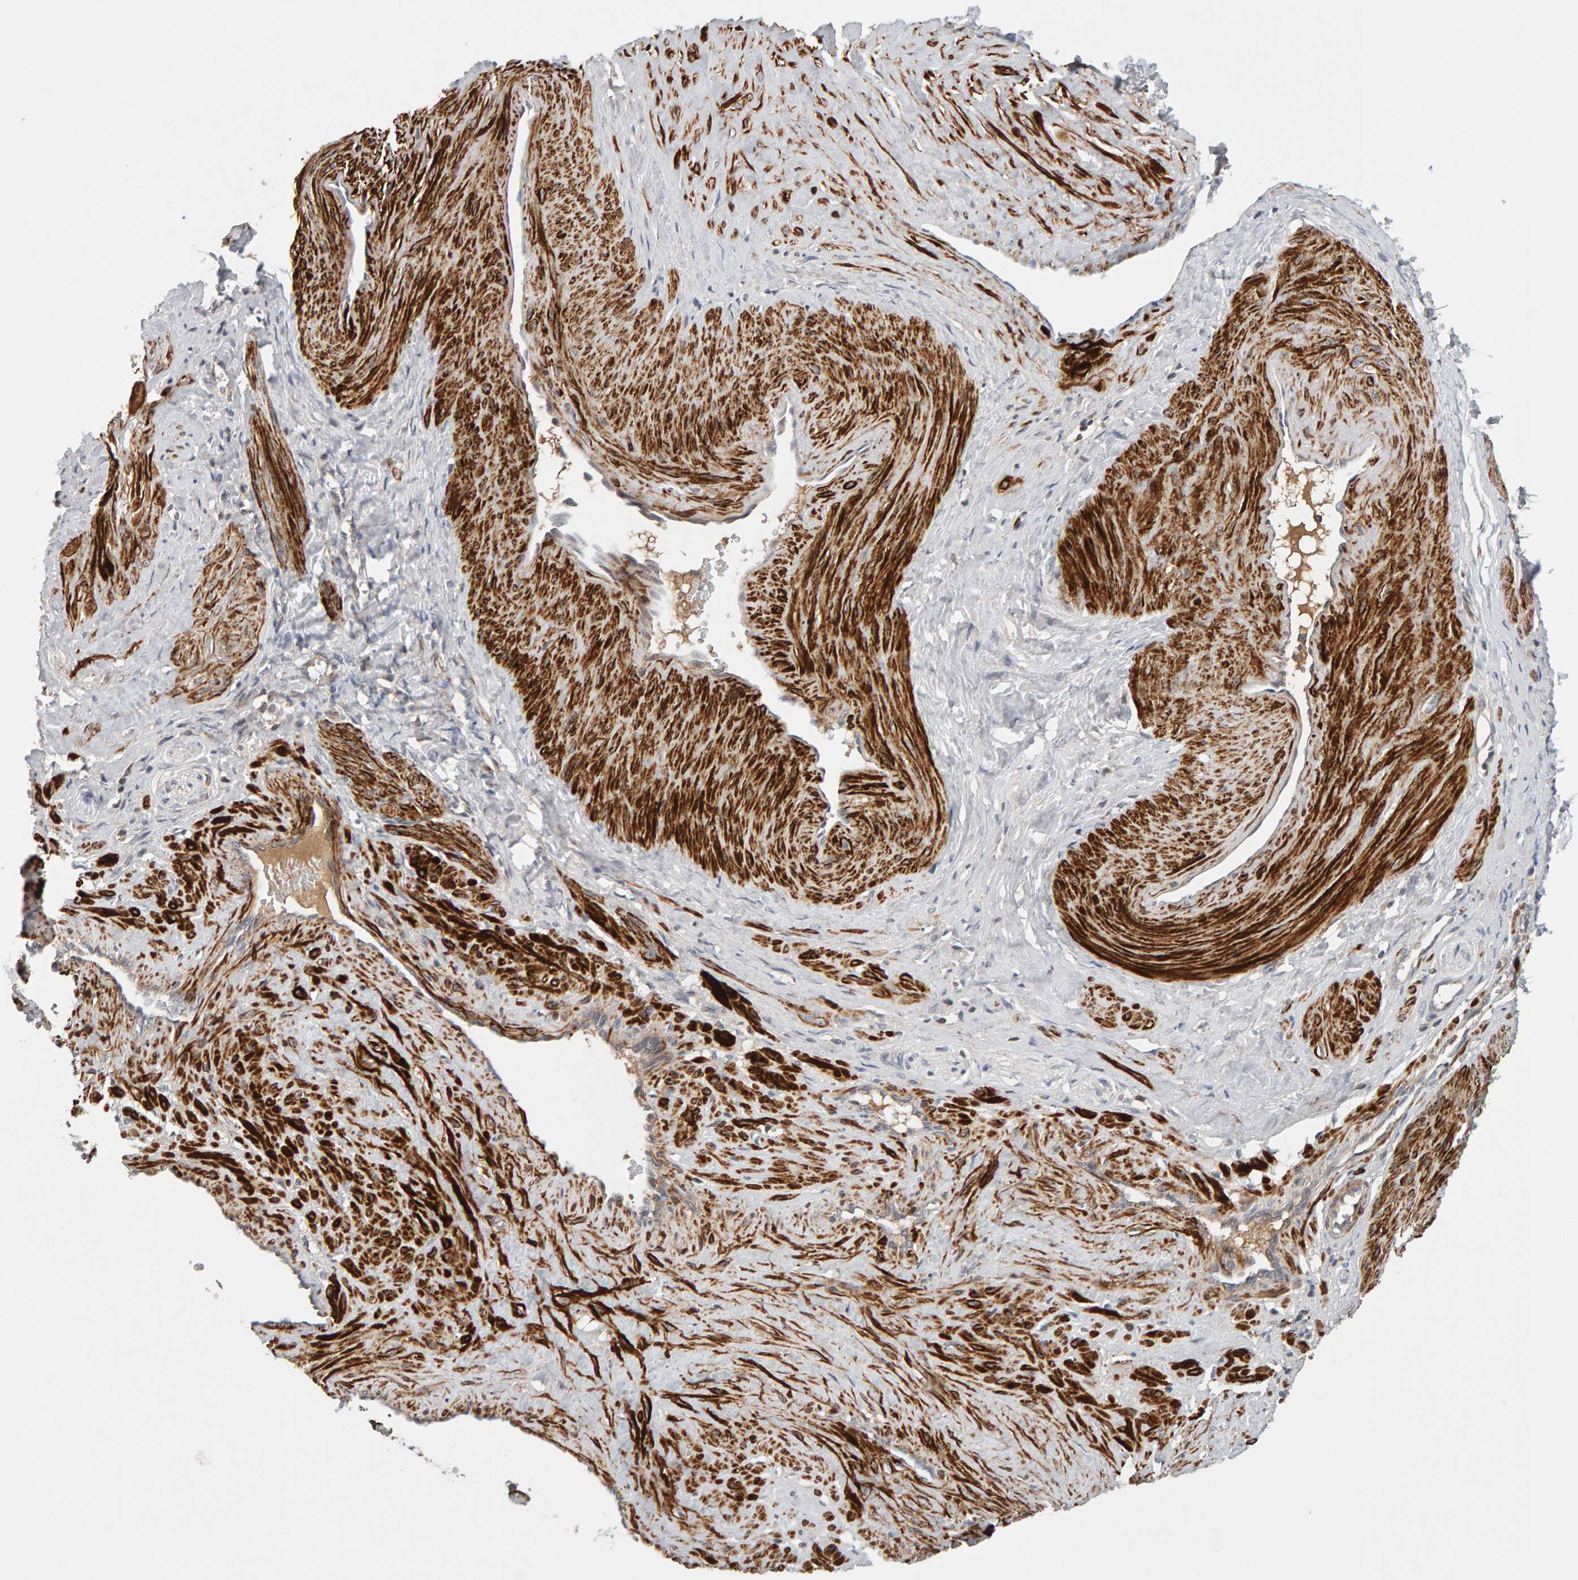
{"staining": {"intensity": "strong", "quantity": ">75%", "location": "cytoplasmic/membranous"}, "tissue": "smooth muscle", "cell_type": "Smooth muscle cells", "image_type": "normal", "snomed": [{"axis": "morphology", "description": "Normal tissue, NOS"}, {"axis": "topography", "description": "Endometrium"}], "caption": "Immunohistochemistry (IHC) of unremarkable human smooth muscle displays high levels of strong cytoplasmic/membranous staining in about >75% of smooth muscle cells. The staining was performed using DAB (3,3'-diaminobenzidine) to visualize the protein expression in brown, while the nuclei were stained in blue with hematoxylin (Magnification: 20x).", "gene": "NUDCD1", "patient": {"sex": "female", "age": 33}}